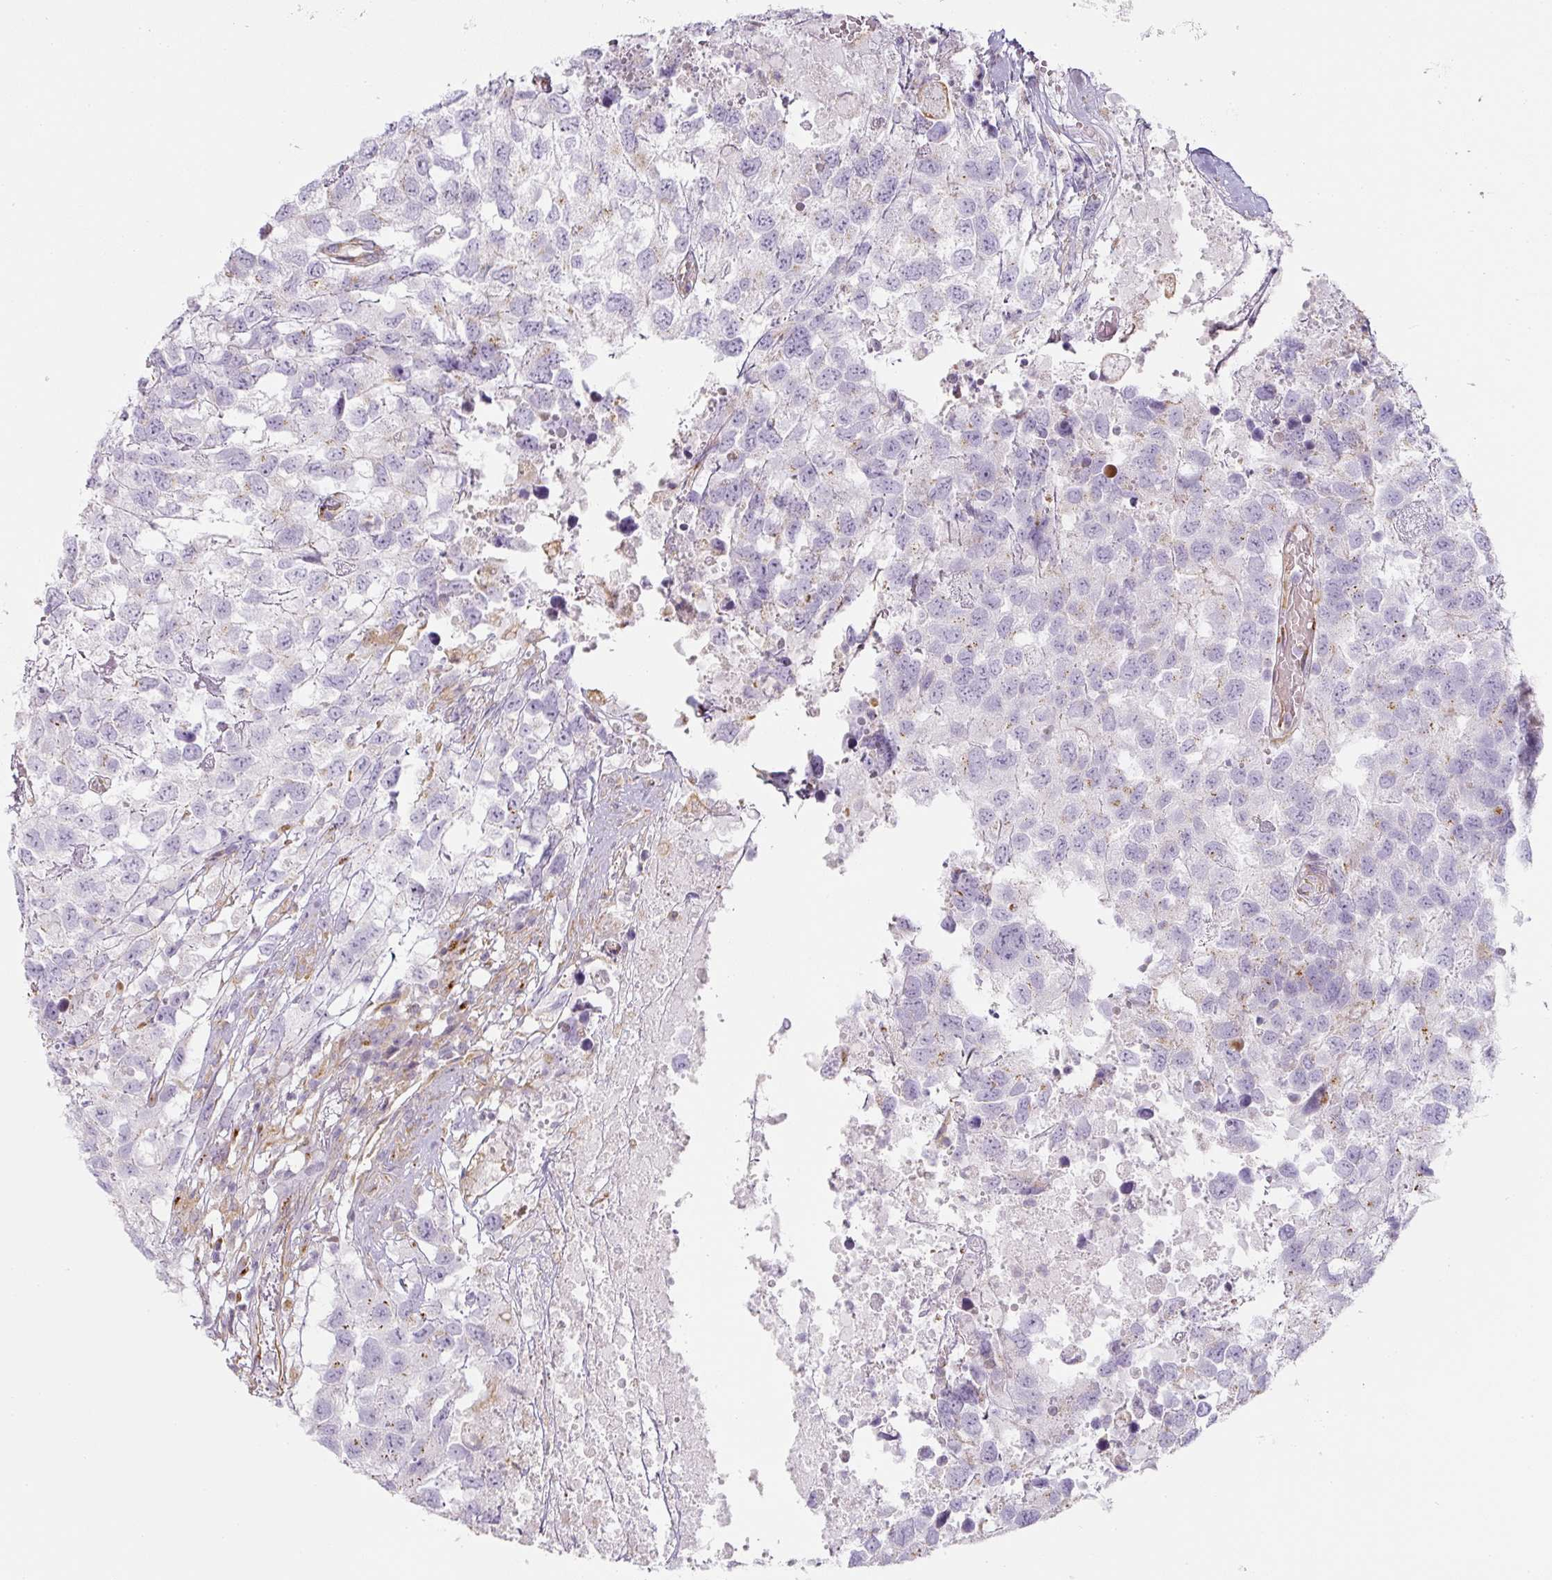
{"staining": {"intensity": "negative", "quantity": "none", "location": "none"}, "tissue": "testis cancer", "cell_type": "Tumor cells", "image_type": "cancer", "snomed": [{"axis": "morphology", "description": "Carcinoma, Embryonal, NOS"}, {"axis": "topography", "description": "Testis"}], "caption": "DAB (3,3'-diaminobenzidine) immunohistochemical staining of human embryonal carcinoma (testis) reveals no significant staining in tumor cells.", "gene": "ATP8B2", "patient": {"sex": "male", "age": 83}}